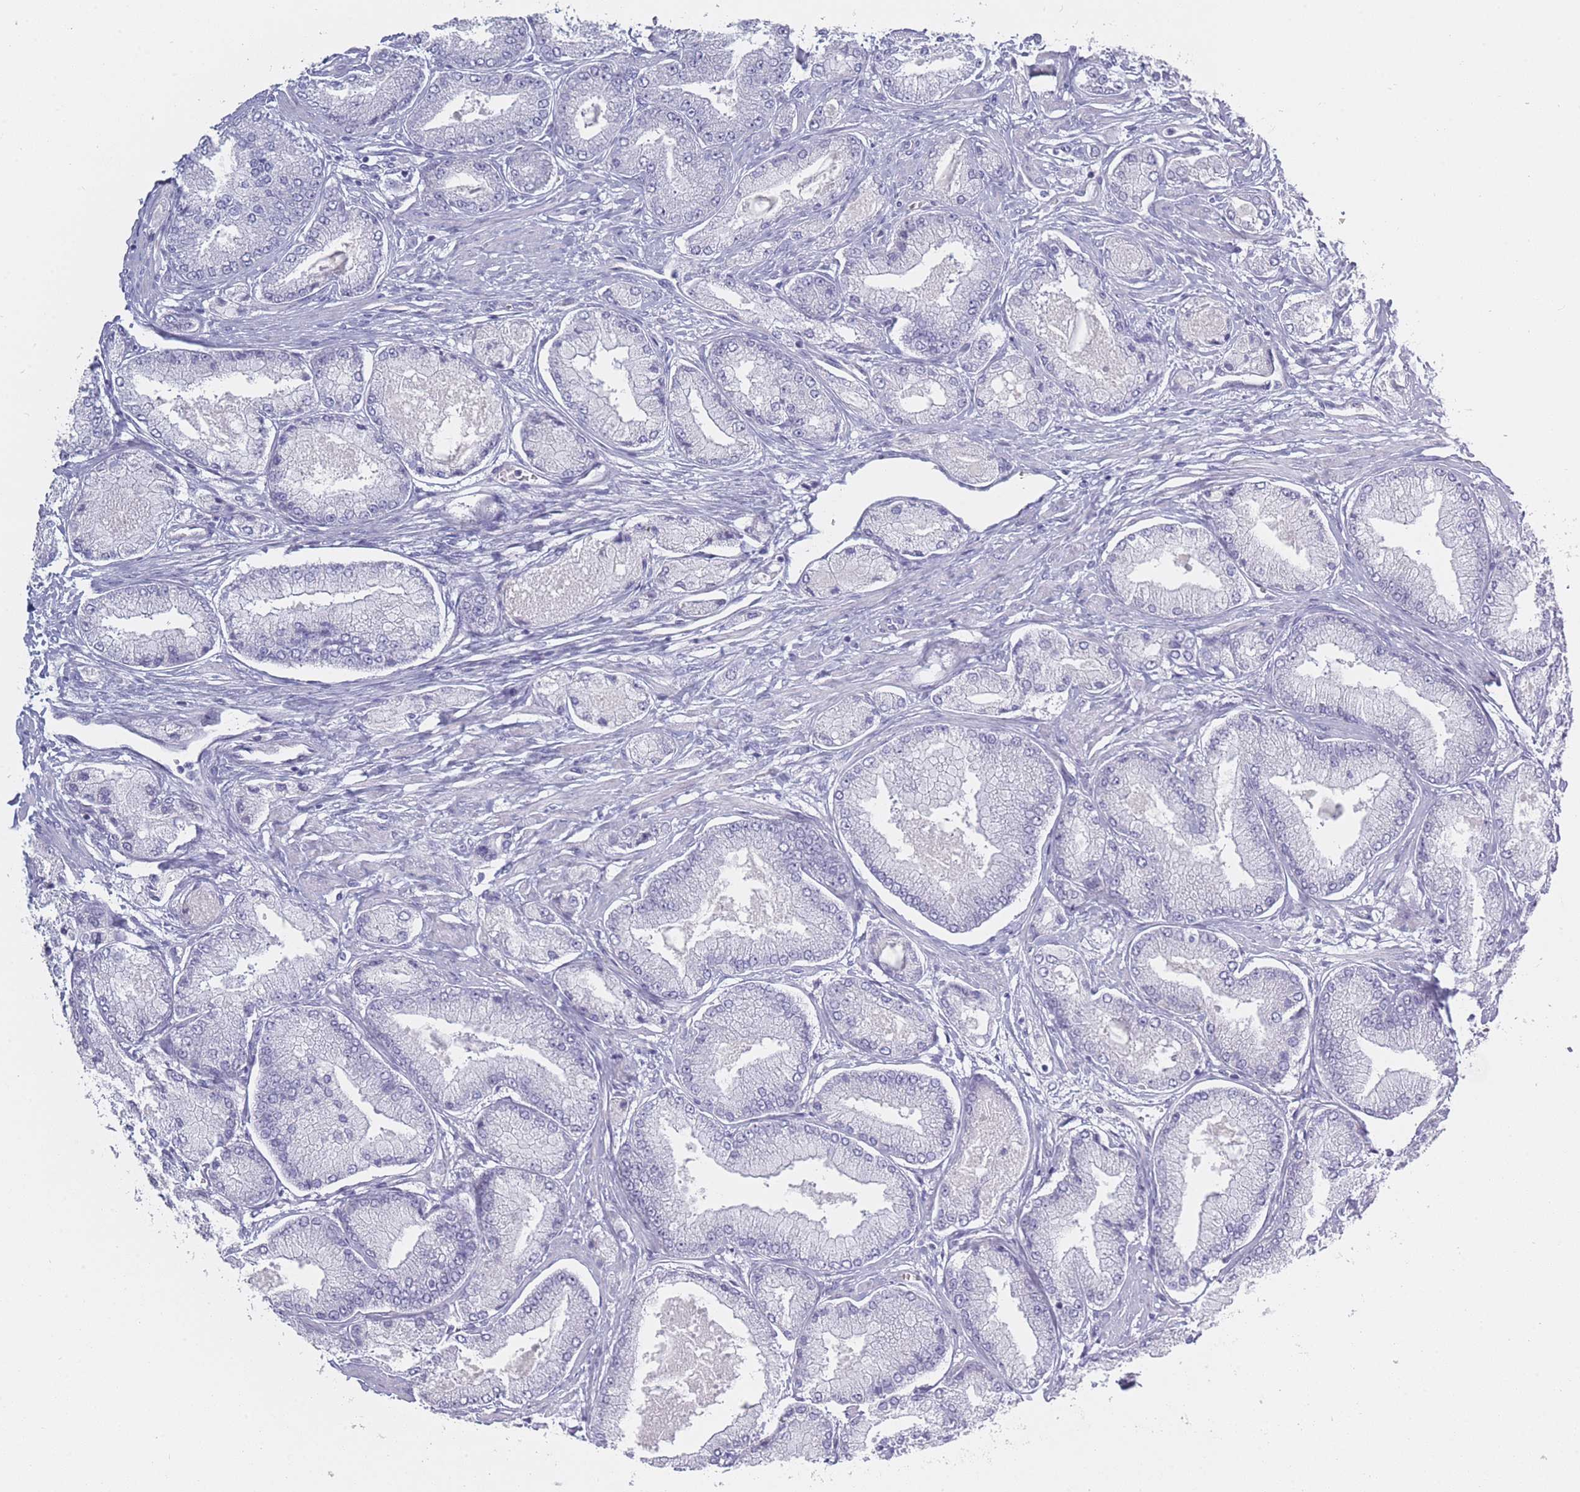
{"staining": {"intensity": "negative", "quantity": "none", "location": "none"}, "tissue": "prostate cancer", "cell_type": "Tumor cells", "image_type": "cancer", "snomed": [{"axis": "morphology", "description": "Adenocarcinoma, Low grade"}, {"axis": "topography", "description": "Prostate"}], "caption": "A high-resolution histopathology image shows immunohistochemistry staining of prostate cancer, which displays no significant positivity in tumor cells.", "gene": "ROS1", "patient": {"sex": "male", "age": 74}}